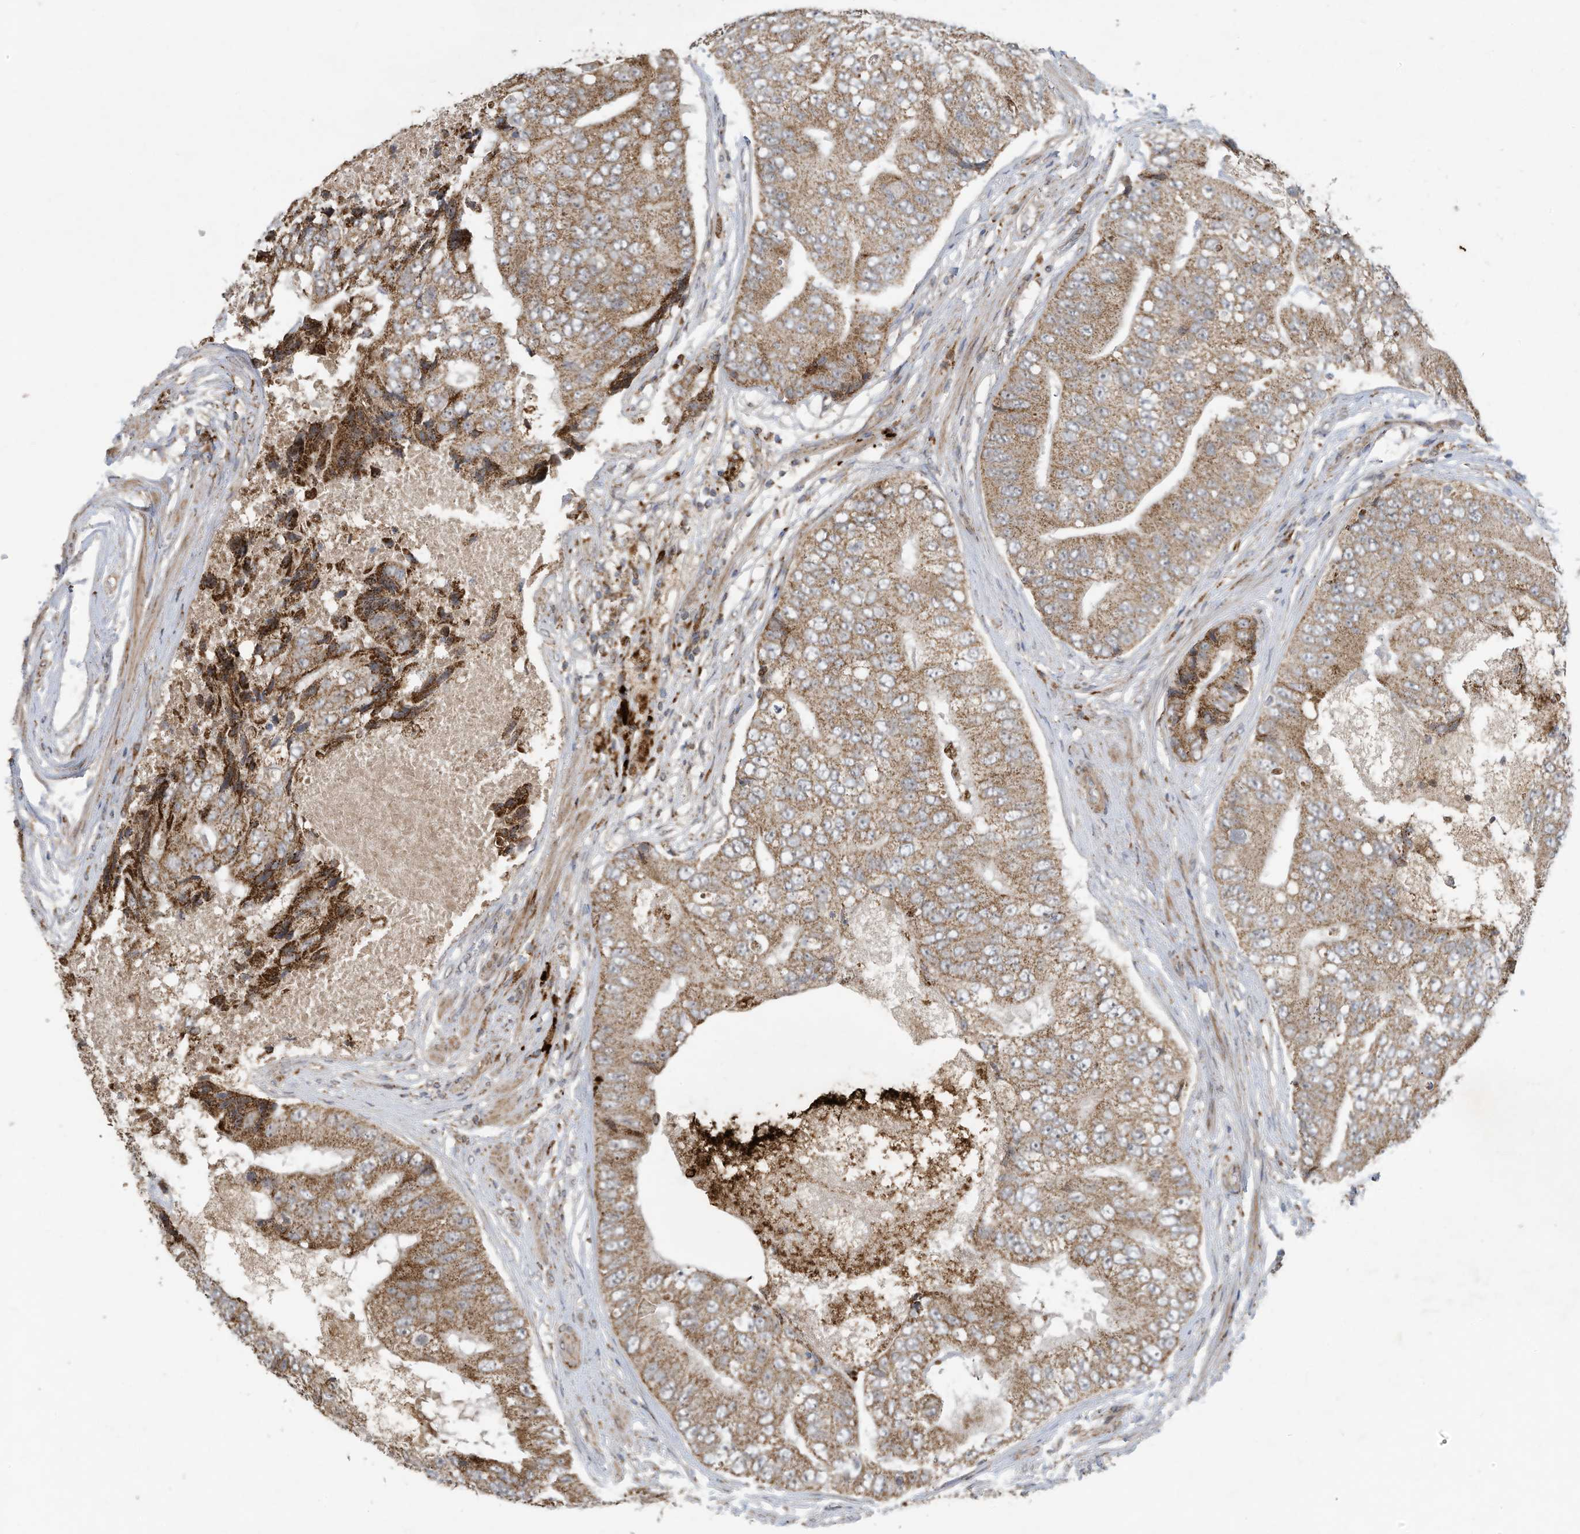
{"staining": {"intensity": "moderate", "quantity": ">75%", "location": "cytoplasmic/membranous"}, "tissue": "prostate cancer", "cell_type": "Tumor cells", "image_type": "cancer", "snomed": [{"axis": "morphology", "description": "Adenocarcinoma, High grade"}, {"axis": "topography", "description": "Prostate"}], "caption": "Immunohistochemistry staining of adenocarcinoma (high-grade) (prostate), which demonstrates medium levels of moderate cytoplasmic/membranous expression in about >75% of tumor cells indicating moderate cytoplasmic/membranous protein expression. The staining was performed using DAB (3,3'-diaminobenzidine) (brown) for protein detection and nuclei were counterstained in hematoxylin (blue).", "gene": "C2orf74", "patient": {"sex": "male", "age": 70}}